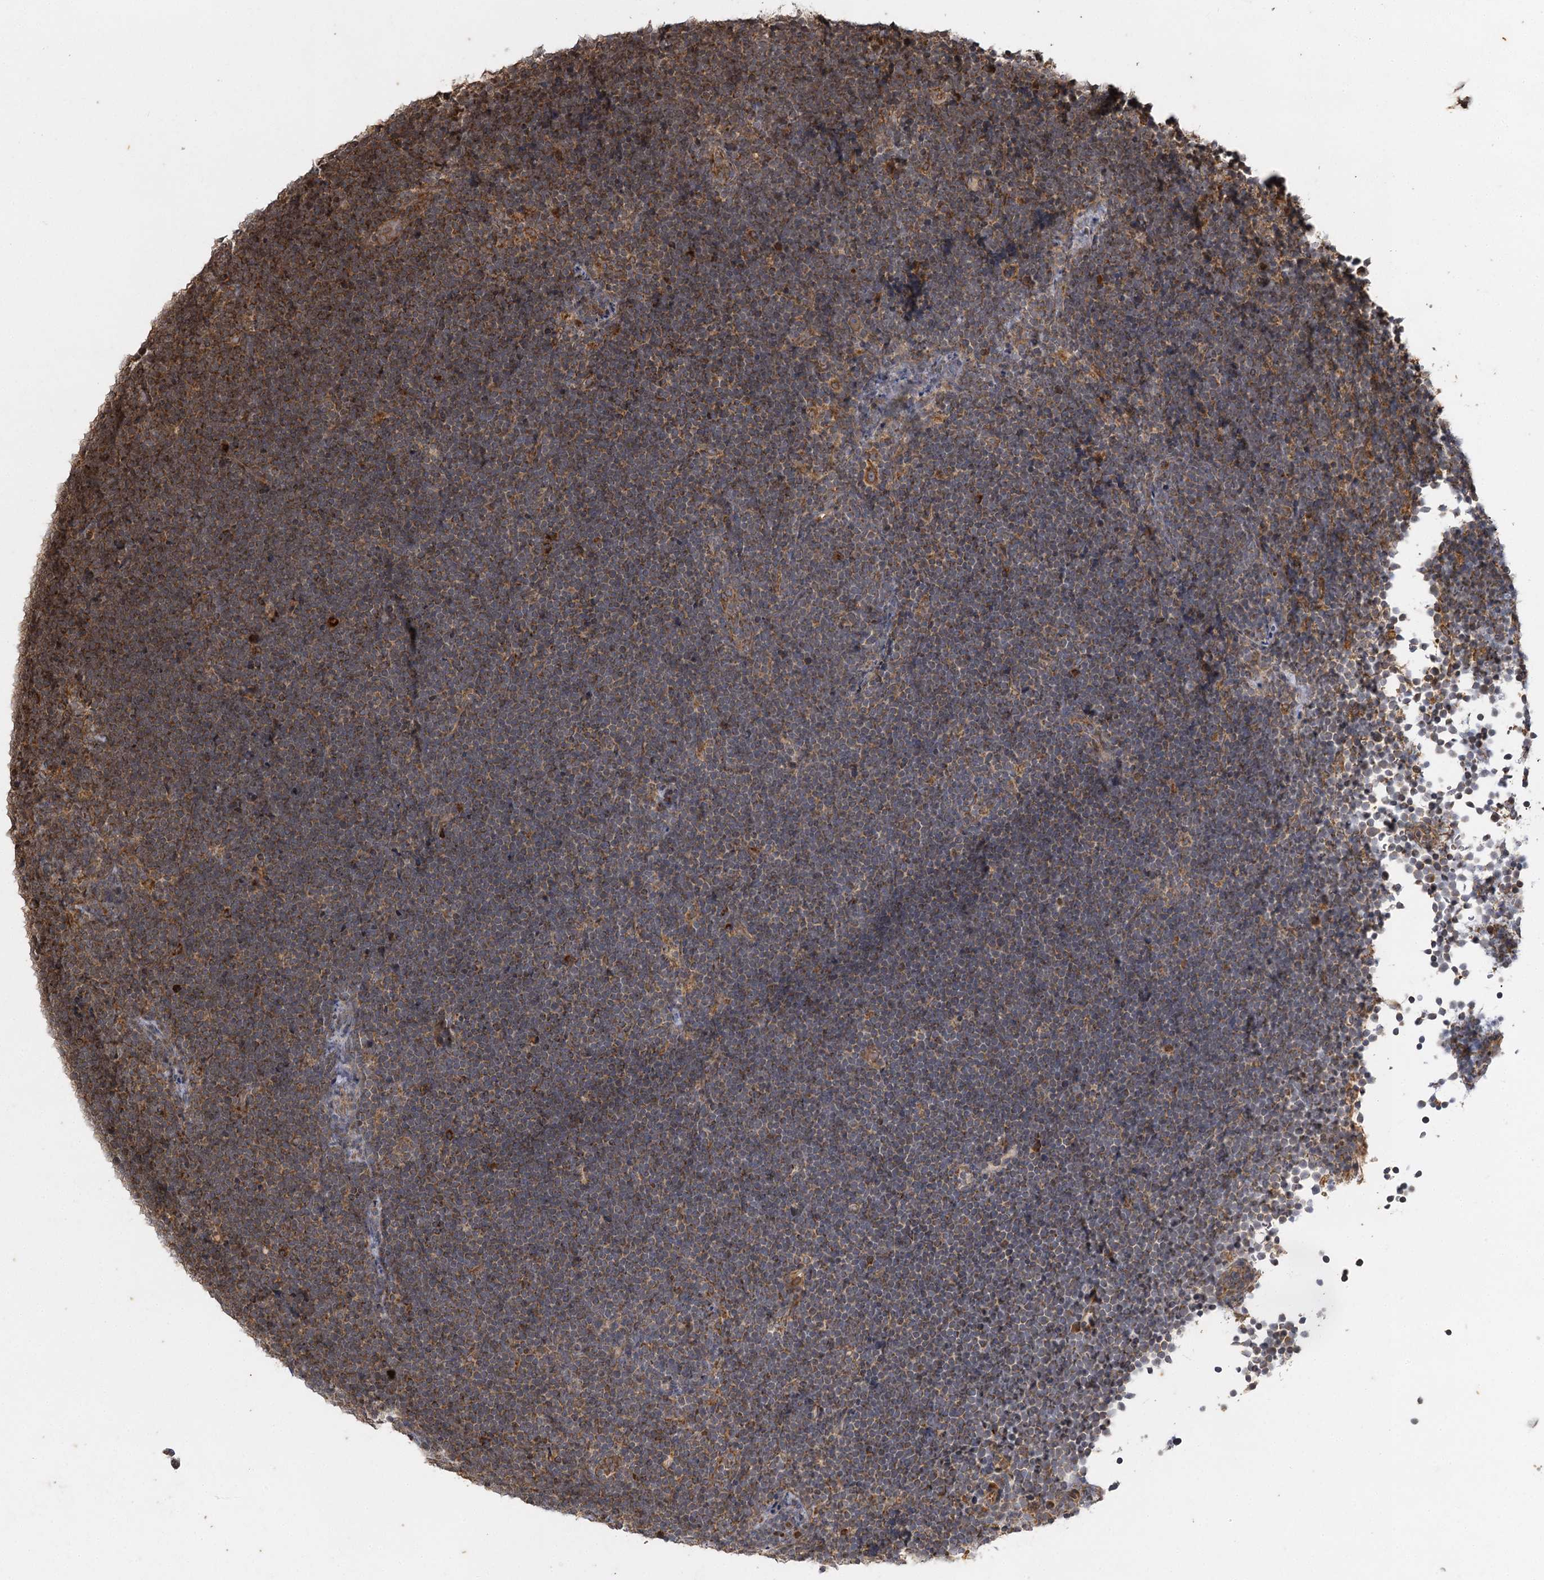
{"staining": {"intensity": "weak", "quantity": "<25%", "location": "cytoplasmic/membranous"}, "tissue": "lymphoma", "cell_type": "Tumor cells", "image_type": "cancer", "snomed": [{"axis": "morphology", "description": "Malignant lymphoma, non-Hodgkin's type, High grade"}, {"axis": "topography", "description": "Lymph node"}], "caption": "There is no significant expression in tumor cells of lymphoma.", "gene": "IL11RA", "patient": {"sex": "male", "age": 13}}